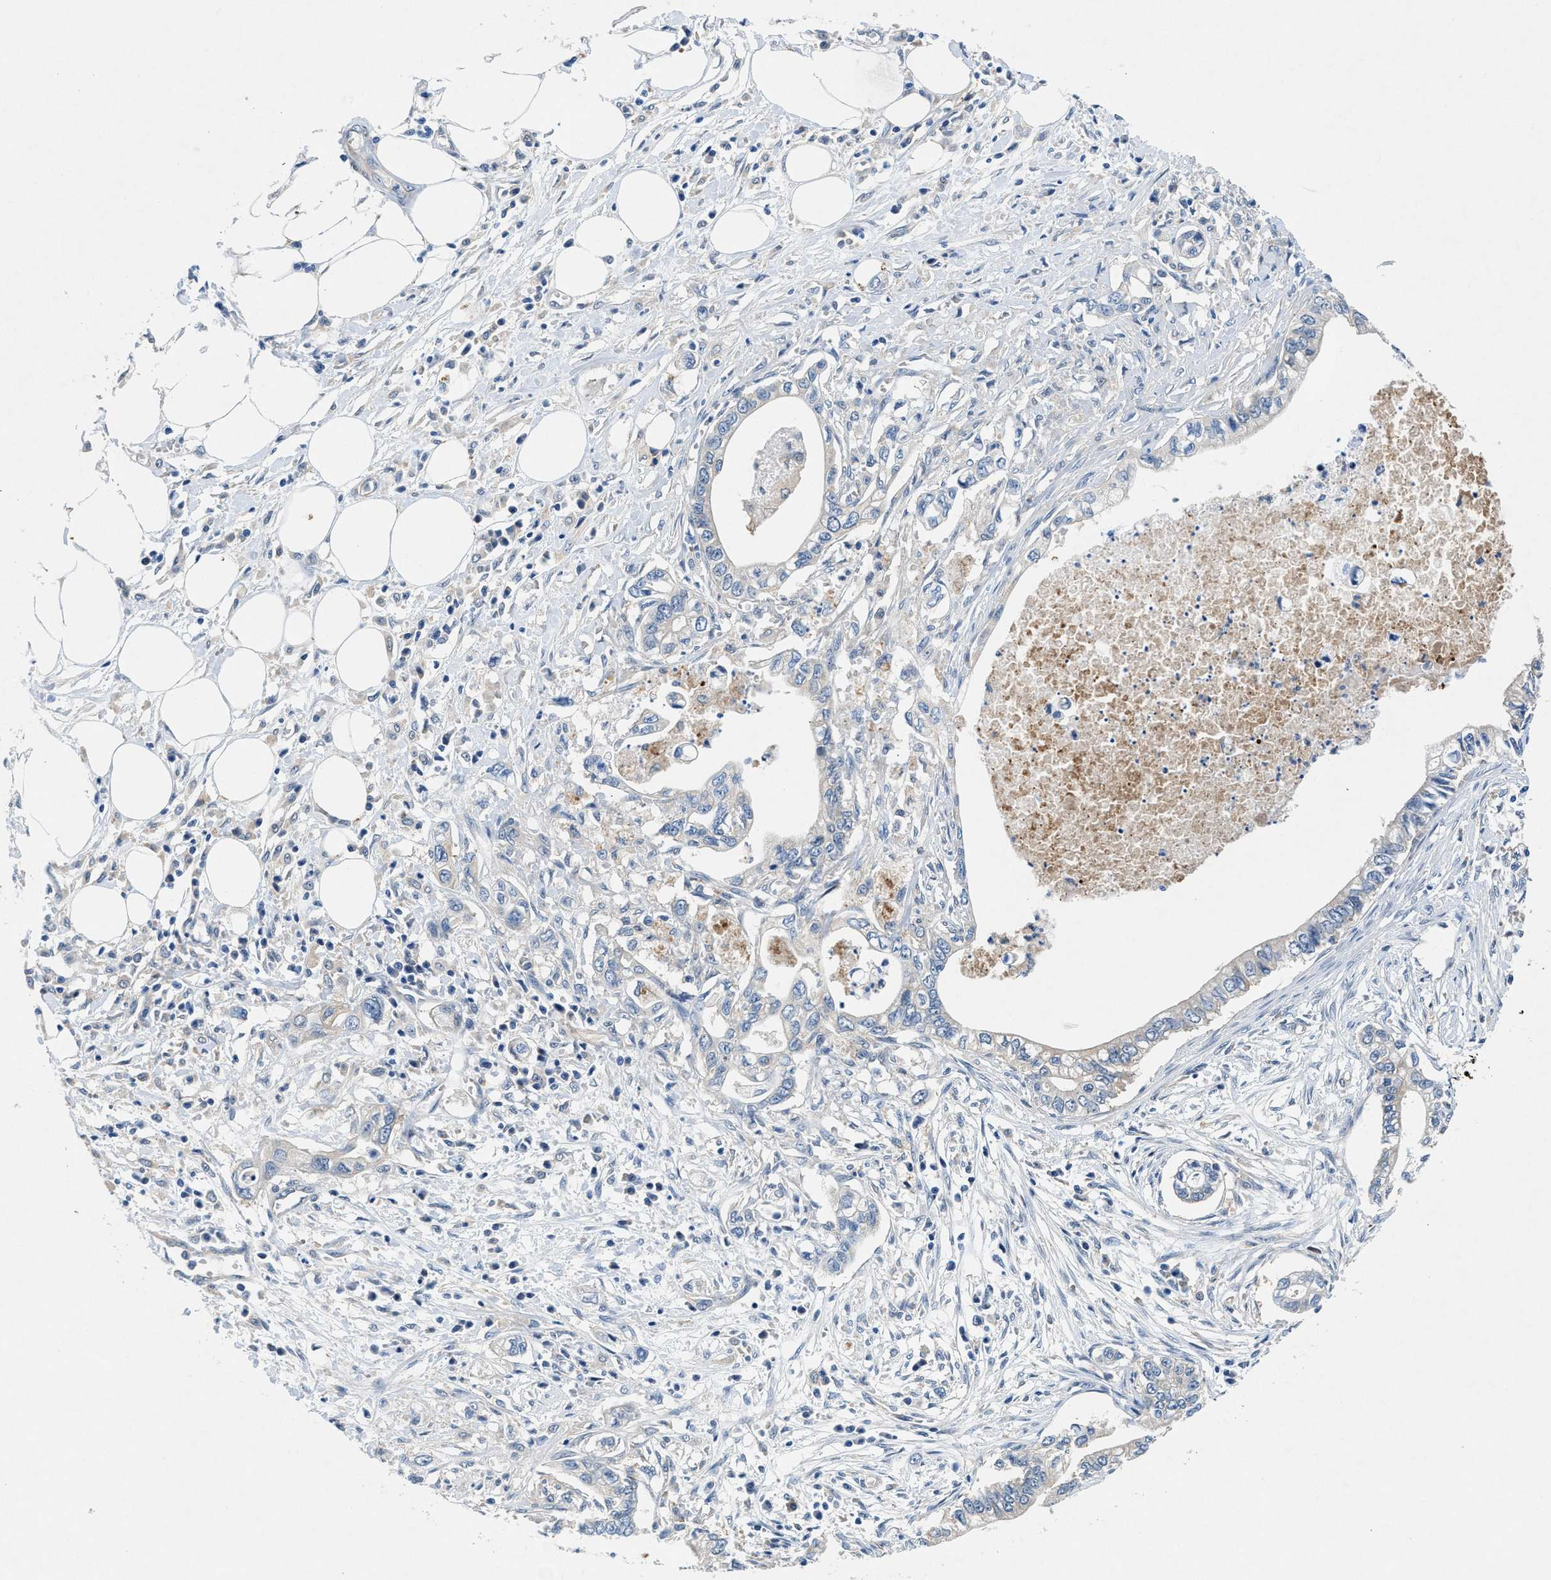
{"staining": {"intensity": "negative", "quantity": "none", "location": "none"}, "tissue": "pancreatic cancer", "cell_type": "Tumor cells", "image_type": "cancer", "snomed": [{"axis": "morphology", "description": "Adenocarcinoma, NOS"}, {"axis": "topography", "description": "Pancreas"}], "caption": "This is an immunohistochemistry (IHC) image of pancreatic cancer (adenocarcinoma). There is no expression in tumor cells.", "gene": "COPS2", "patient": {"sex": "male", "age": 56}}